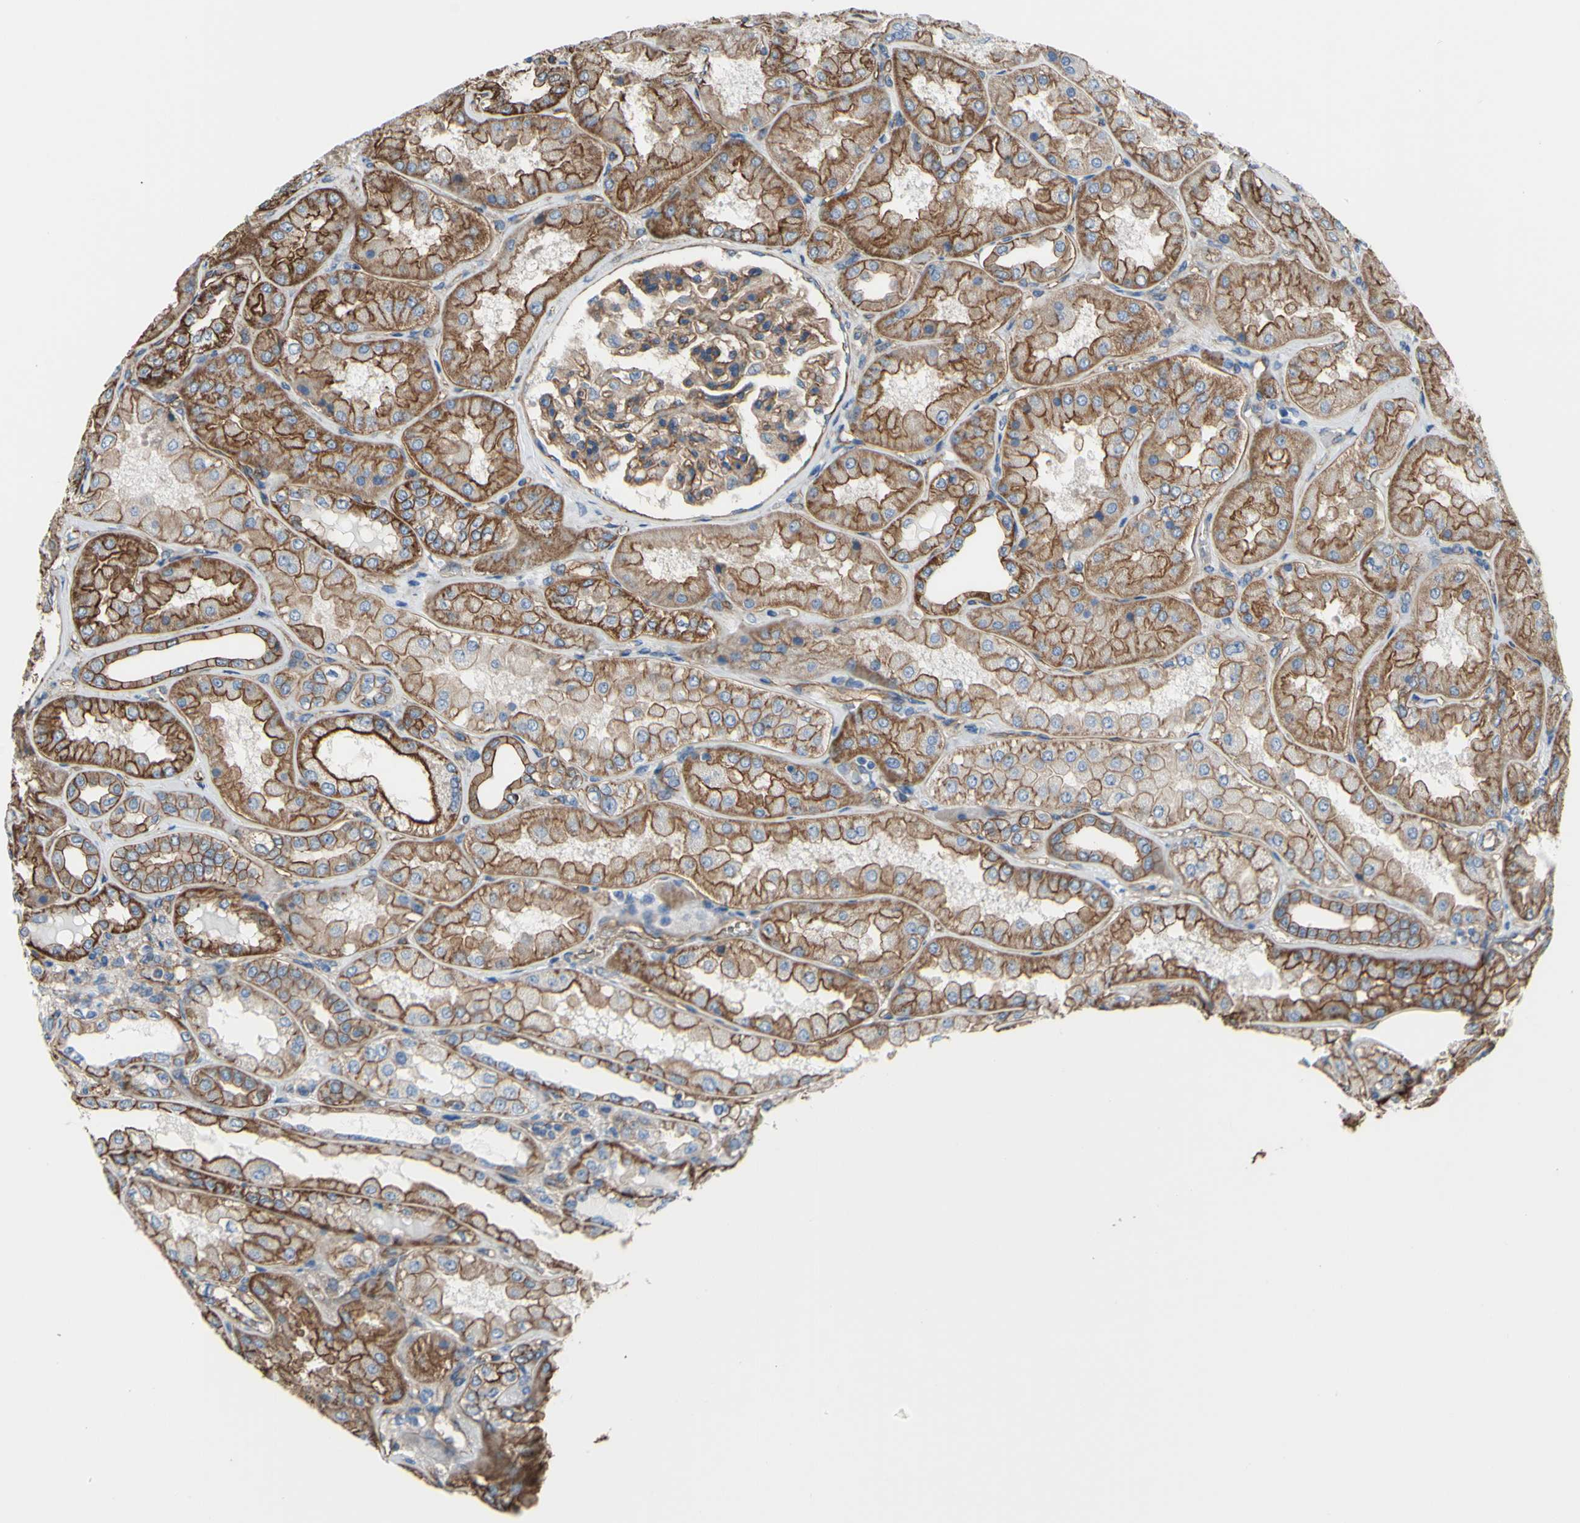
{"staining": {"intensity": "moderate", "quantity": ">75%", "location": "cytoplasmic/membranous"}, "tissue": "kidney", "cell_type": "Cells in glomeruli", "image_type": "normal", "snomed": [{"axis": "morphology", "description": "Normal tissue, NOS"}, {"axis": "topography", "description": "Kidney"}], "caption": "Moderate cytoplasmic/membranous protein expression is present in approximately >75% of cells in glomeruli in kidney. (DAB (3,3'-diaminobenzidine) = brown stain, brightfield microscopy at high magnification).", "gene": "TPBG", "patient": {"sex": "female", "age": 56}}